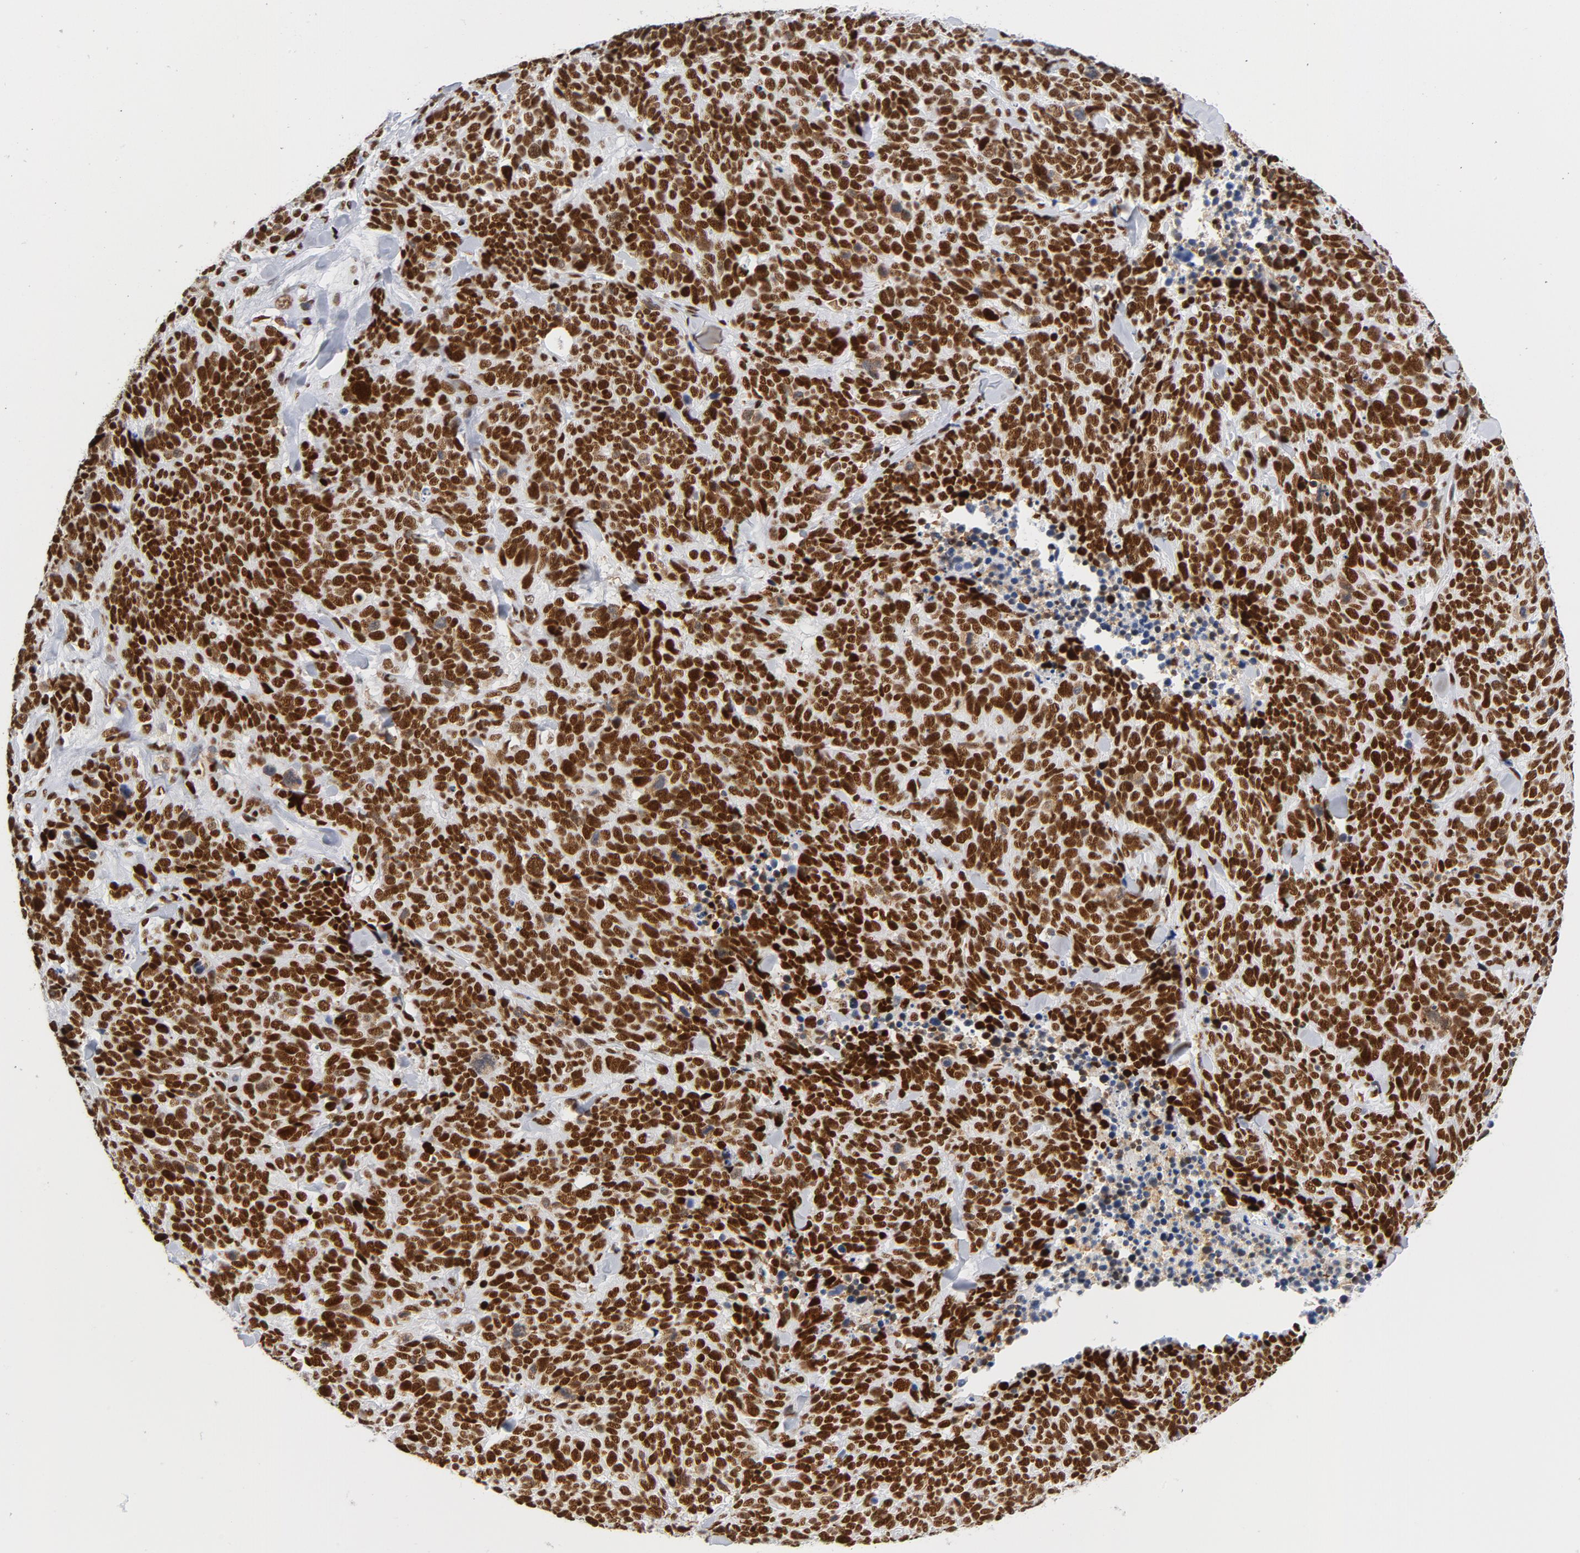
{"staining": {"intensity": "strong", "quantity": ">75%", "location": "nuclear"}, "tissue": "lung cancer", "cell_type": "Tumor cells", "image_type": "cancer", "snomed": [{"axis": "morphology", "description": "Neoplasm, malignant, NOS"}, {"axis": "topography", "description": "Lung"}], "caption": "A histopathology image of human lung malignant neoplasm stained for a protein displays strong nuclear brown staining in tumor cells.", "gene": "XRCC5", "patient": {"sex": "female", "age": 58}}